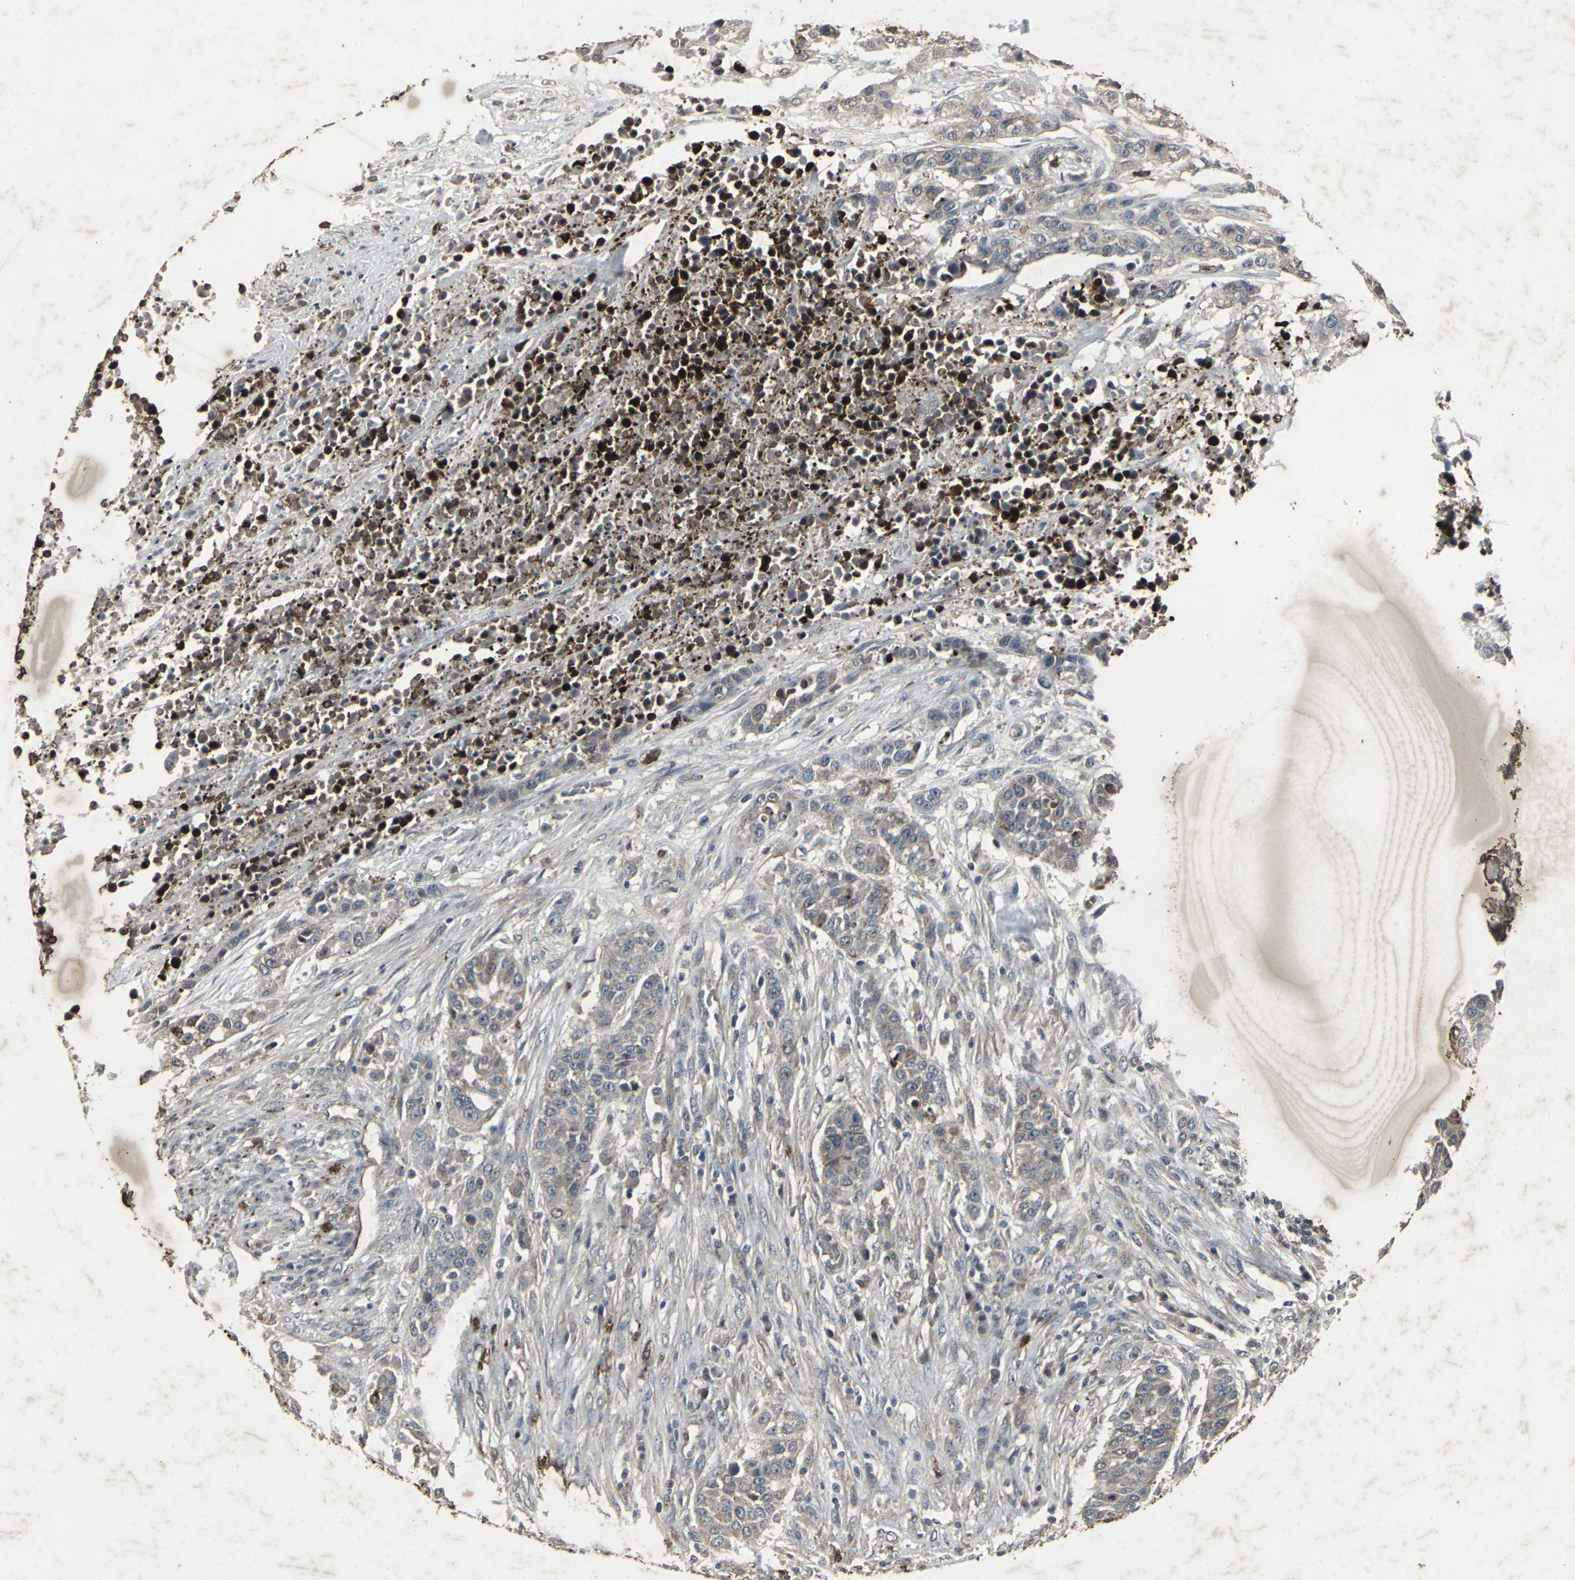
{"staining": {"intensity": "weak", "quantity": "25%-75%", "location": "cytoplasmic/membranous"}, "tissue": "urothelial cancer", "cell_type": "Tumor cells", "image_type": "cancer", "snomed": [{"axis": "morphology", "description": "Urothelial carcinoma, High grade"}, {"axis": "topography", "description": "Urinary bladder"}], "caption": "Immunohistochemistry histopathology image of neoplastic tissue: urothelial cancer stained using immunohistochemistry displays low levels of weak protein expression localized specifically in the cytoplasmic/membranous of tumor cells, appearing as a cytoplasmic/membranous brown color.", "gene": "CCR9", "patient": {"sex": "male", "age": 74}}